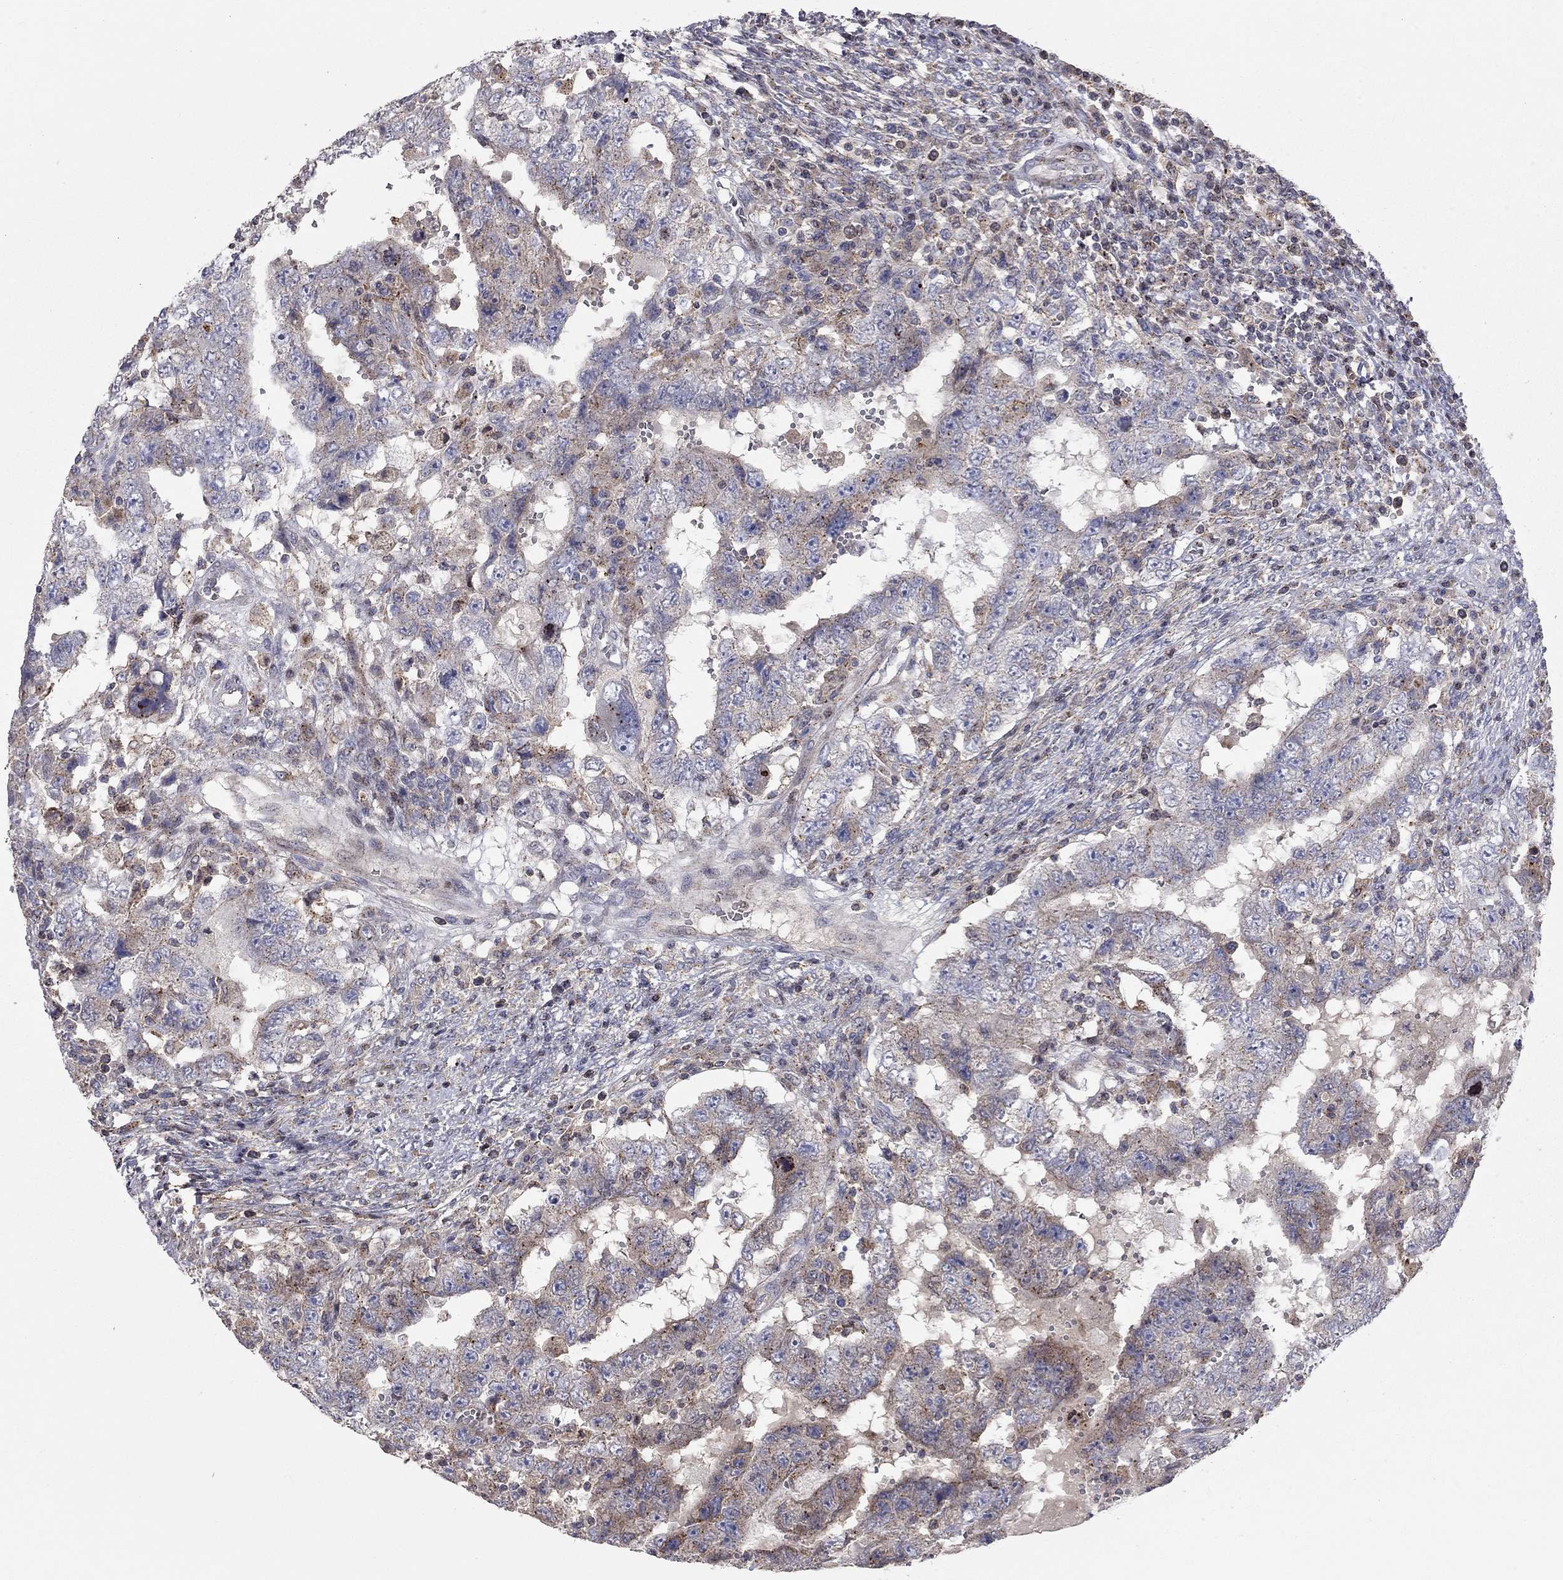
{"staining": {"intensity": "strong", "quantity": "25%-75%", "location": "cytoplasmic/membranous"}, "tissue": "testis cancer", "cell_type": "Tumor cells", "image_type": "cancer", "snomed": [{"axis": "morphology", "description": "Carcinoma, Embryonal, NOS"}, {"axis": "topography", "description": "Testis"}], "caption": "Human testis cancer (embryonal carcinoma) stained for a protein (brown) exhibits strong cytoplasmic/membranous positive staining in about 25%-75% of tumor cells.", "gene": "ERN2", "patient": {"sex": "male", "age": 26}}